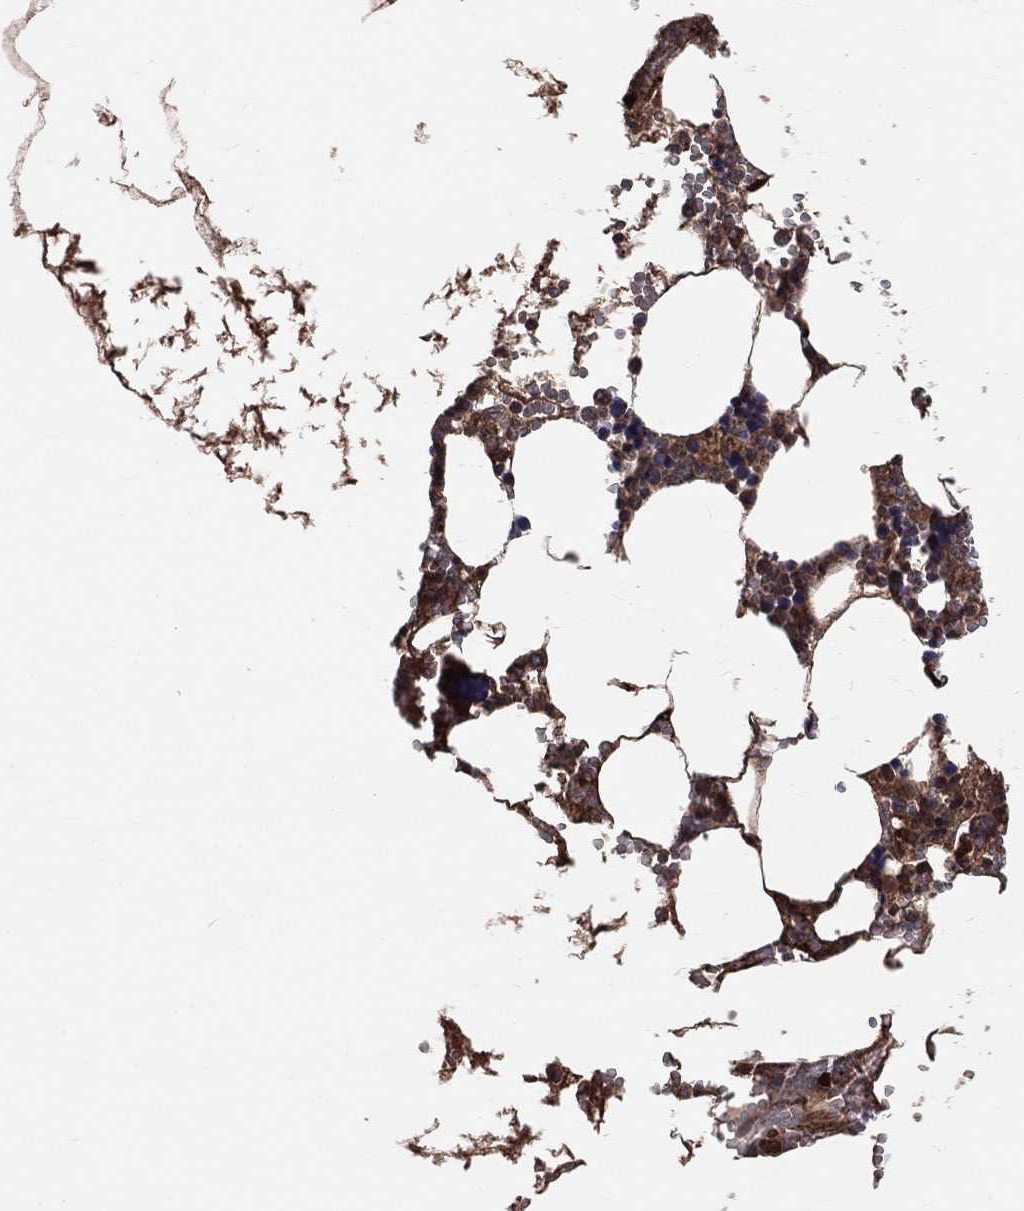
{"staining": {"intensity": "moderate", "quantity": "<25%", "location": "cytoplasmic/membranous"}, "tissue": "bone marrow", "cell_type": "Hematopoietic cells", "image_type": "normal", "snomed": [{"axis": "morphology", "description": "Normal tissue, NOS"}, {"axis": "topography", "description": "Bone marrow"}], "caption": "Immunohistochemical staining of unremarkable human bone marrow exhibits <25% levels of moderate cytoplasmic/membranous protein staining in about <25% of hematopoietic cells.", "gene": "GPD1", "patient": {"sex": "female", "age": 64}}